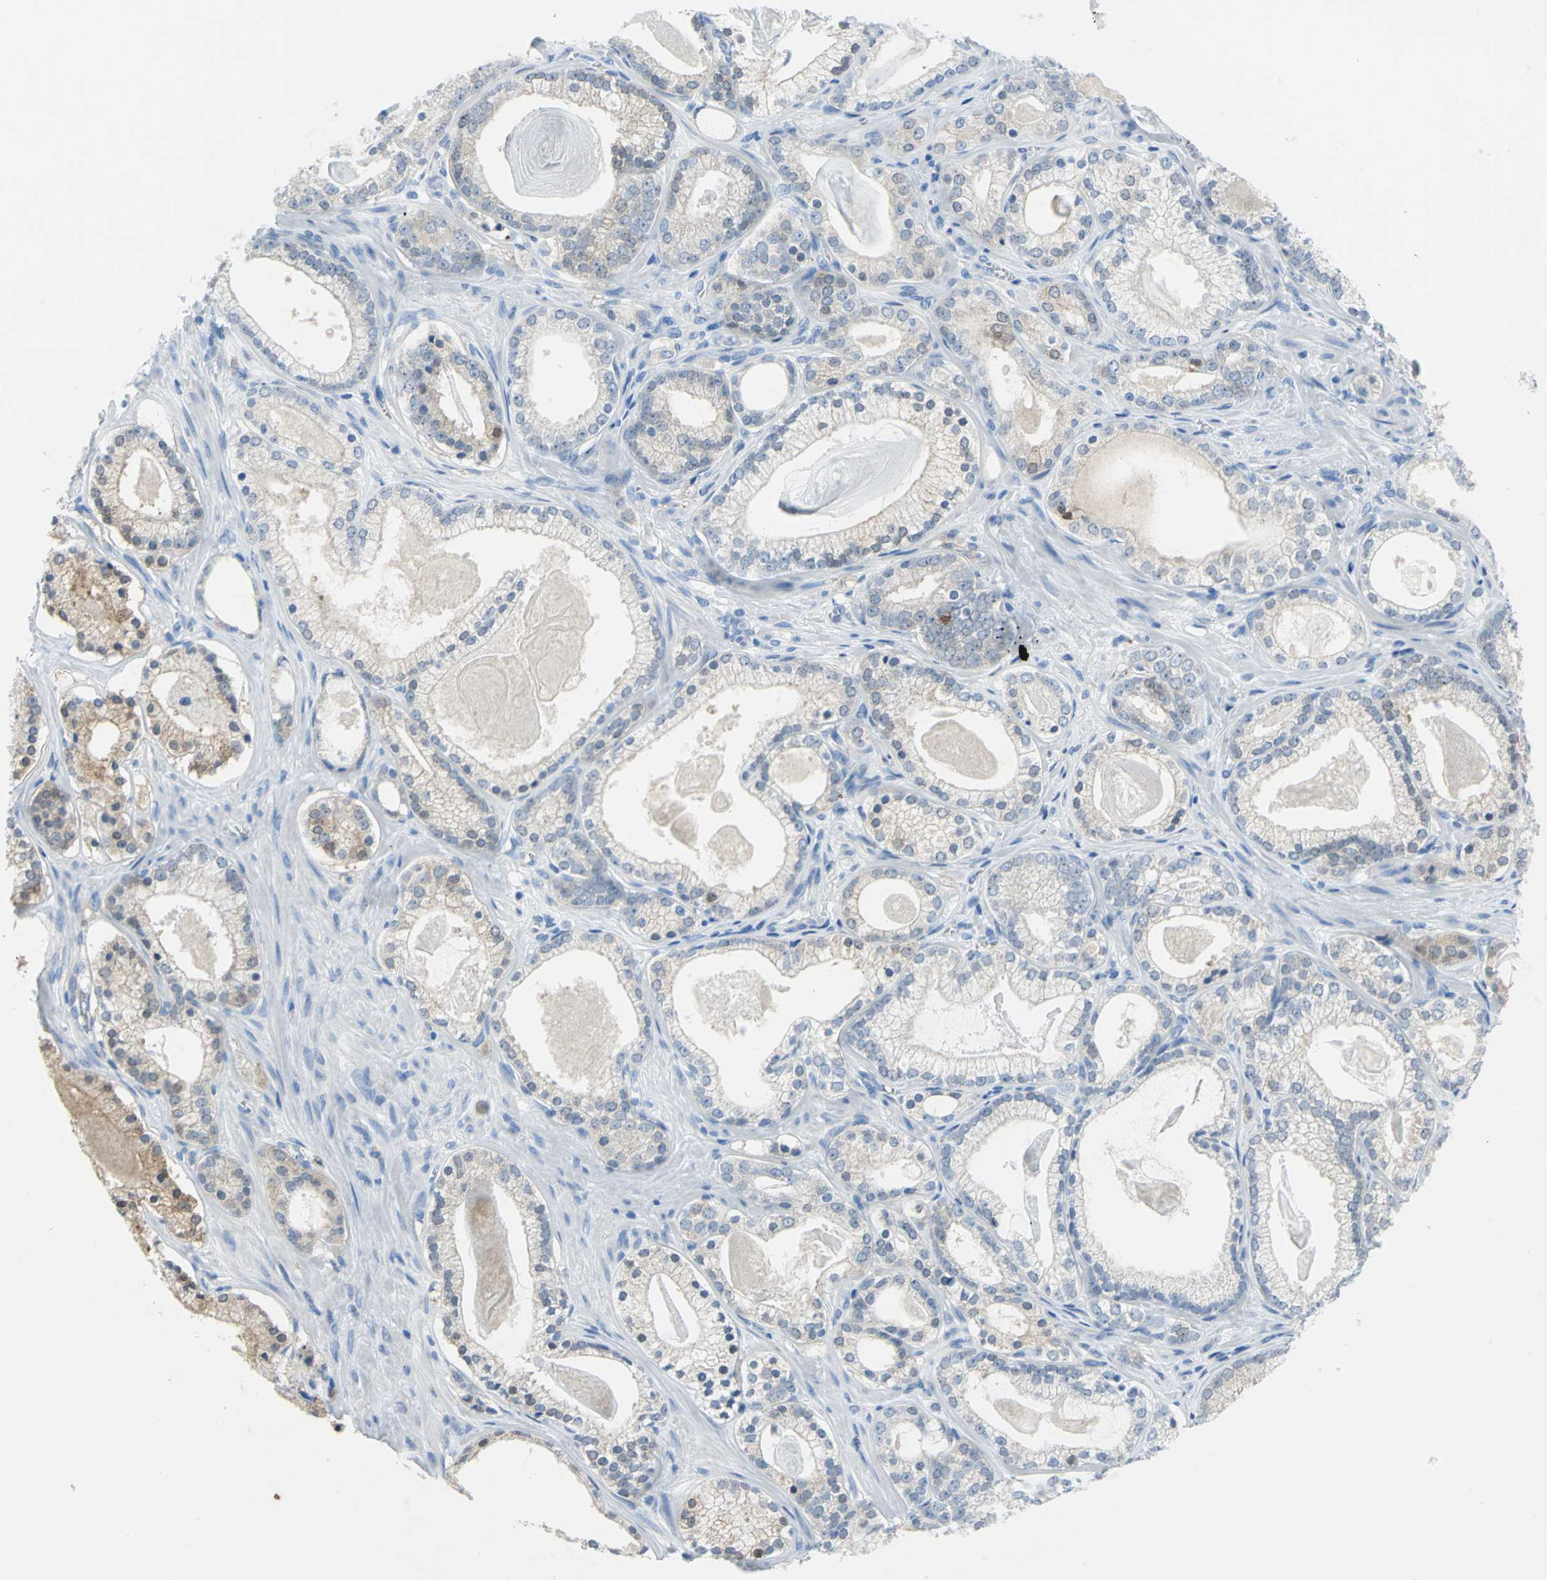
{"staining": {"intensity": "moderate", "quantity": "<25%", "location": "cytoplasmic/membranous"}, "tissue": "prostate cancer", "cell_type": "Tumor cells", "image_type": "cancer", "snomed": [{"axis": "morphology", "description": "Adenocarcinoma, Low grade"}, {"axis": "topography", "description": "Prostate"}], "caption": "Brown immunohistochemical staining in human prostate cancer (low-grade adenocarcinoma) displays moderate cytoplasmic/membranous positivity in approximately <25% of tumor cells. (IHC, brightfield microscopy, high magnification).", "gene": "SFN", "patient": {"sex": "male", "age": 59}}